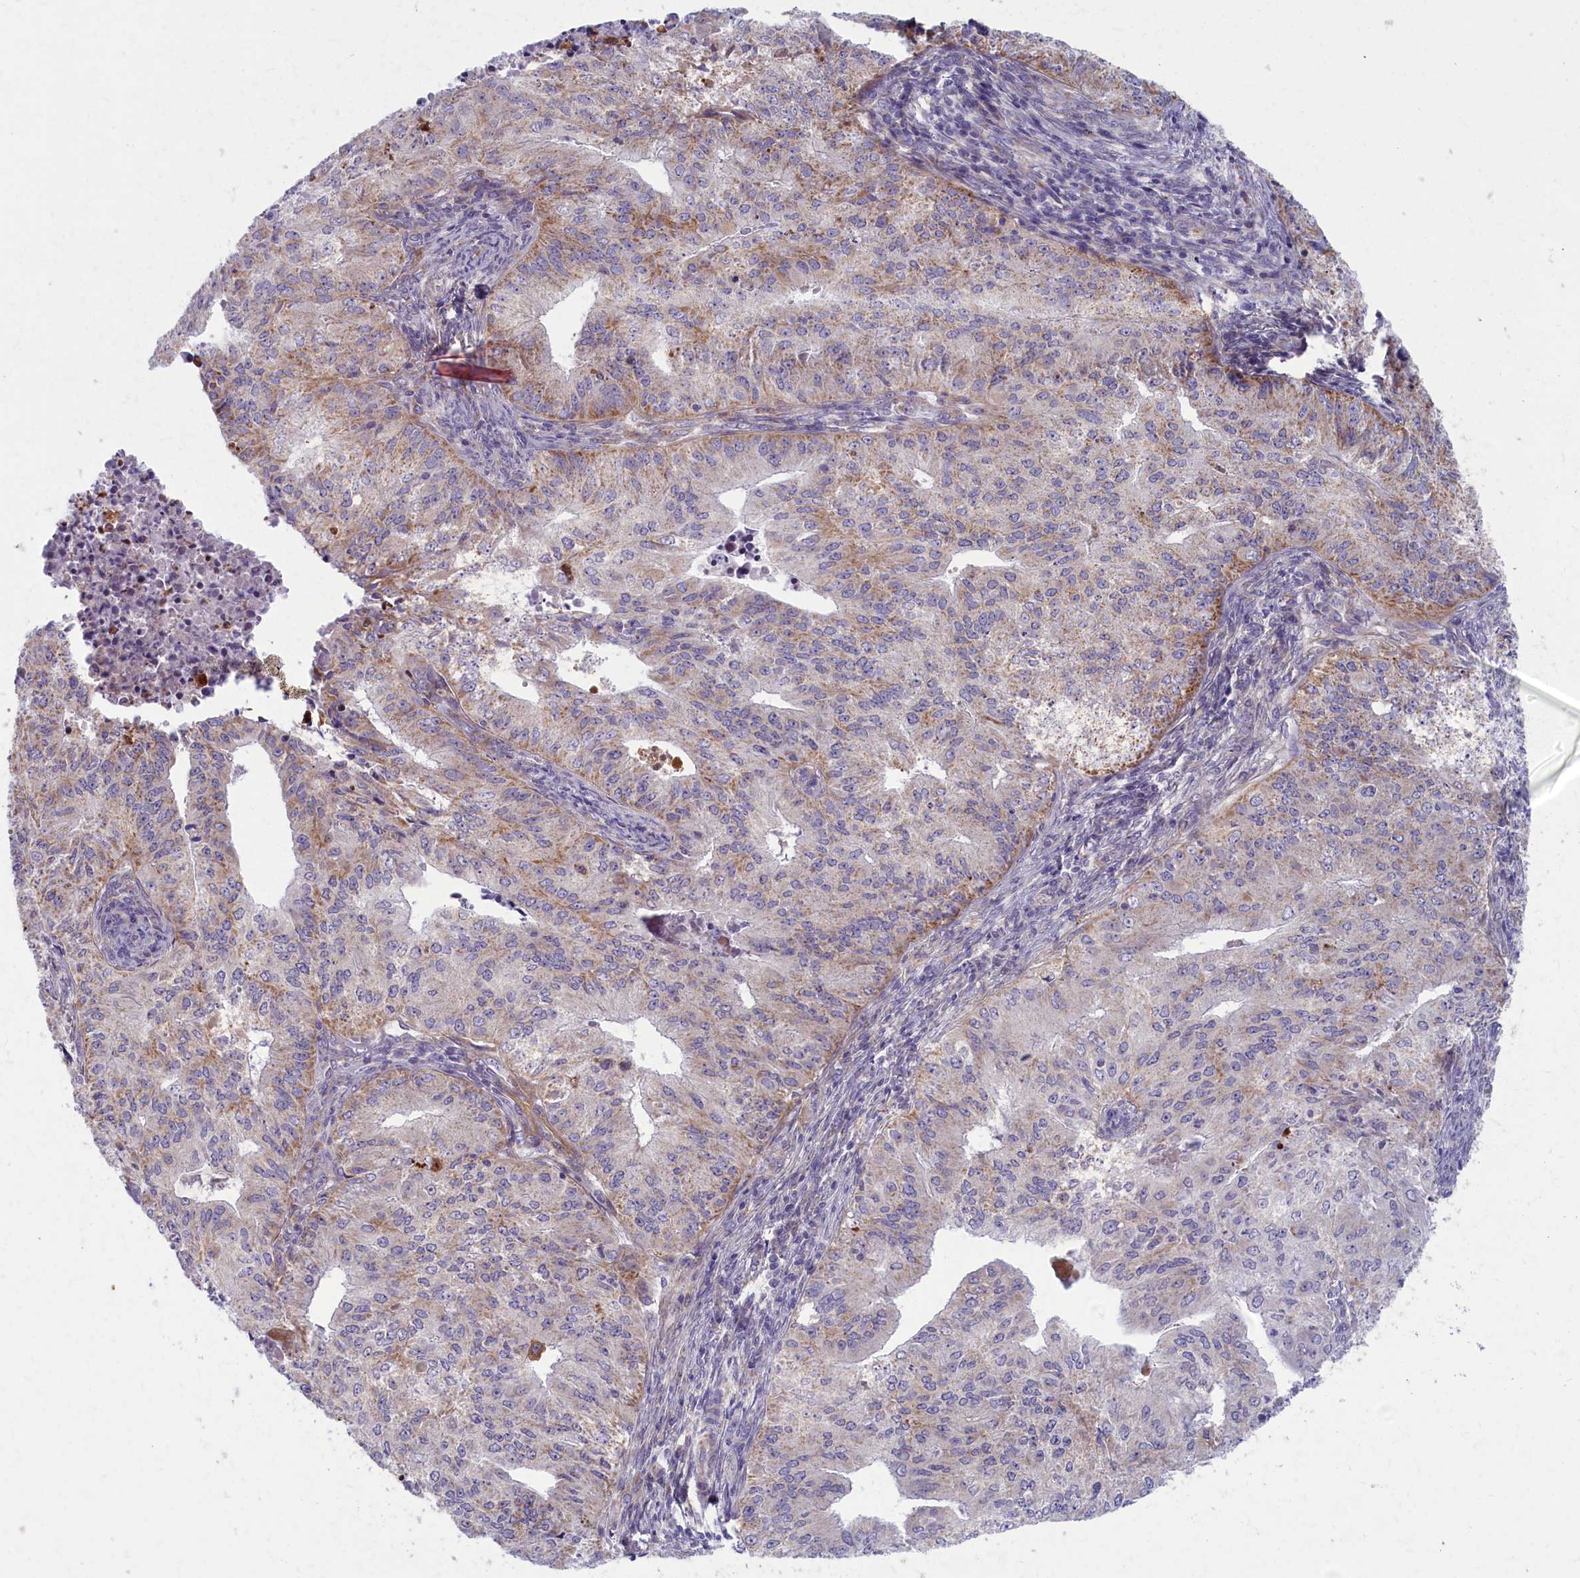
{"staining": {"intensity": "moderate", "quantity": "<25%", "location": "cytoplasmic/membranous"}, "tissue": "endometrial cancer", "cell_type": "Tumor cells", "image_type": "cancer", "snomed": [{"axis": "morphology", "description": "Adenocarcinoma, NOS"}, {"axis": "topography", "description": "Endometrium"}], "caption": "Approximately <25% of tumor cells in endometrial cancer (adenocarcinoma) reveal moderate cytoplasmic/membranous protein positivity as visualized by brown immunohistochemical staining.", "gene": "MRPS25", "patient": {"sex": "female", "age": 50}}